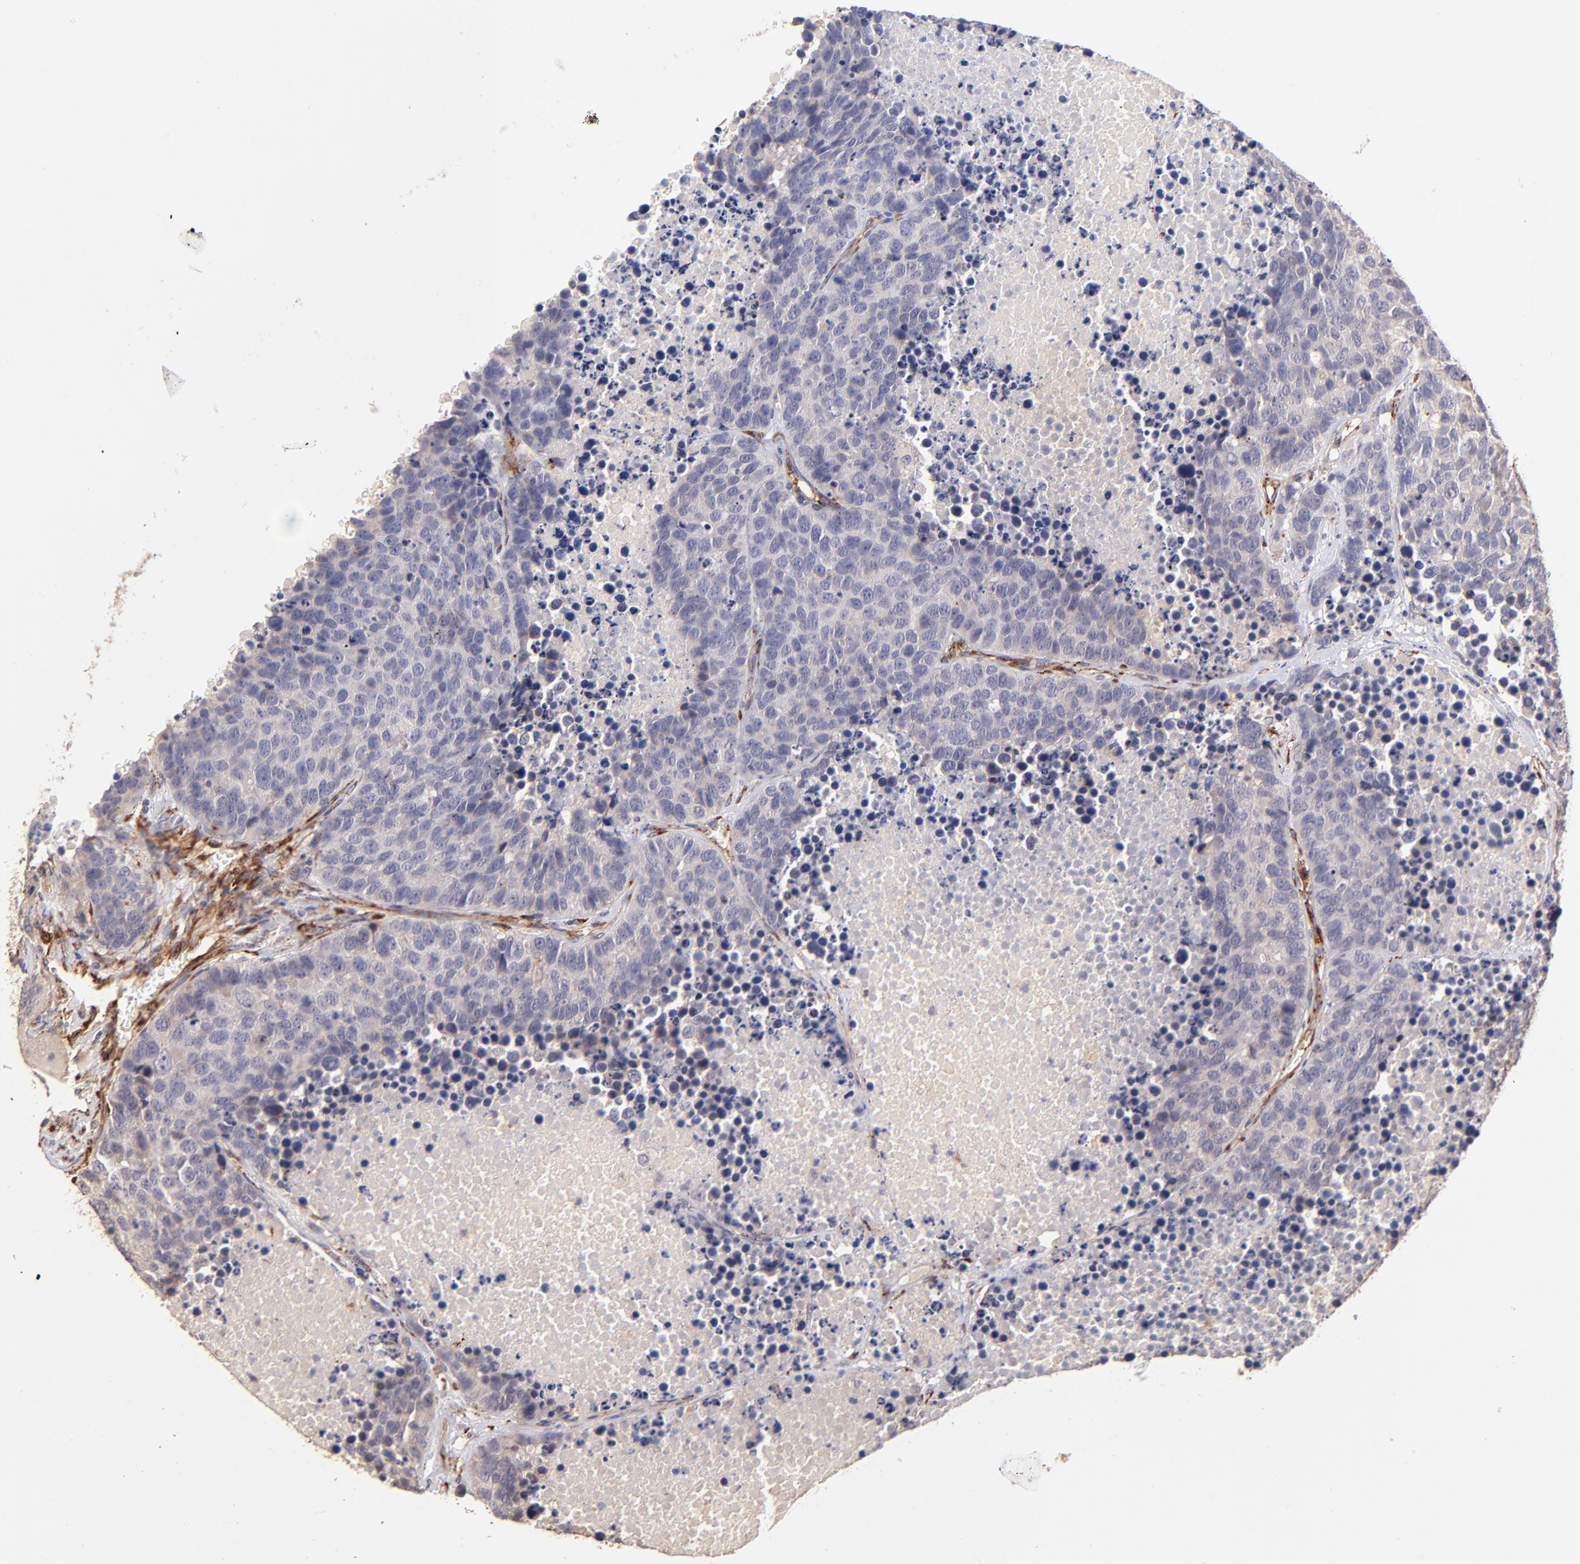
{"staining": {"intensity": "negative", "quantity": "none", "location": "none"}, "tissue": "carcinoid", "cell_type": "Tumor cells", "image_type": "cancer", "snomed": [{"axis": "morphology", "description": "Carcinoid, malignant, NOS"}, {"axis": "topography", "description": "Lung"}], "caption": "Protein analysis of carcinoid (malignant) demonstrates no significant positivity in tumor cells.", "gene": "SPARC", "patient": {"sex": "male", "age": 60}}